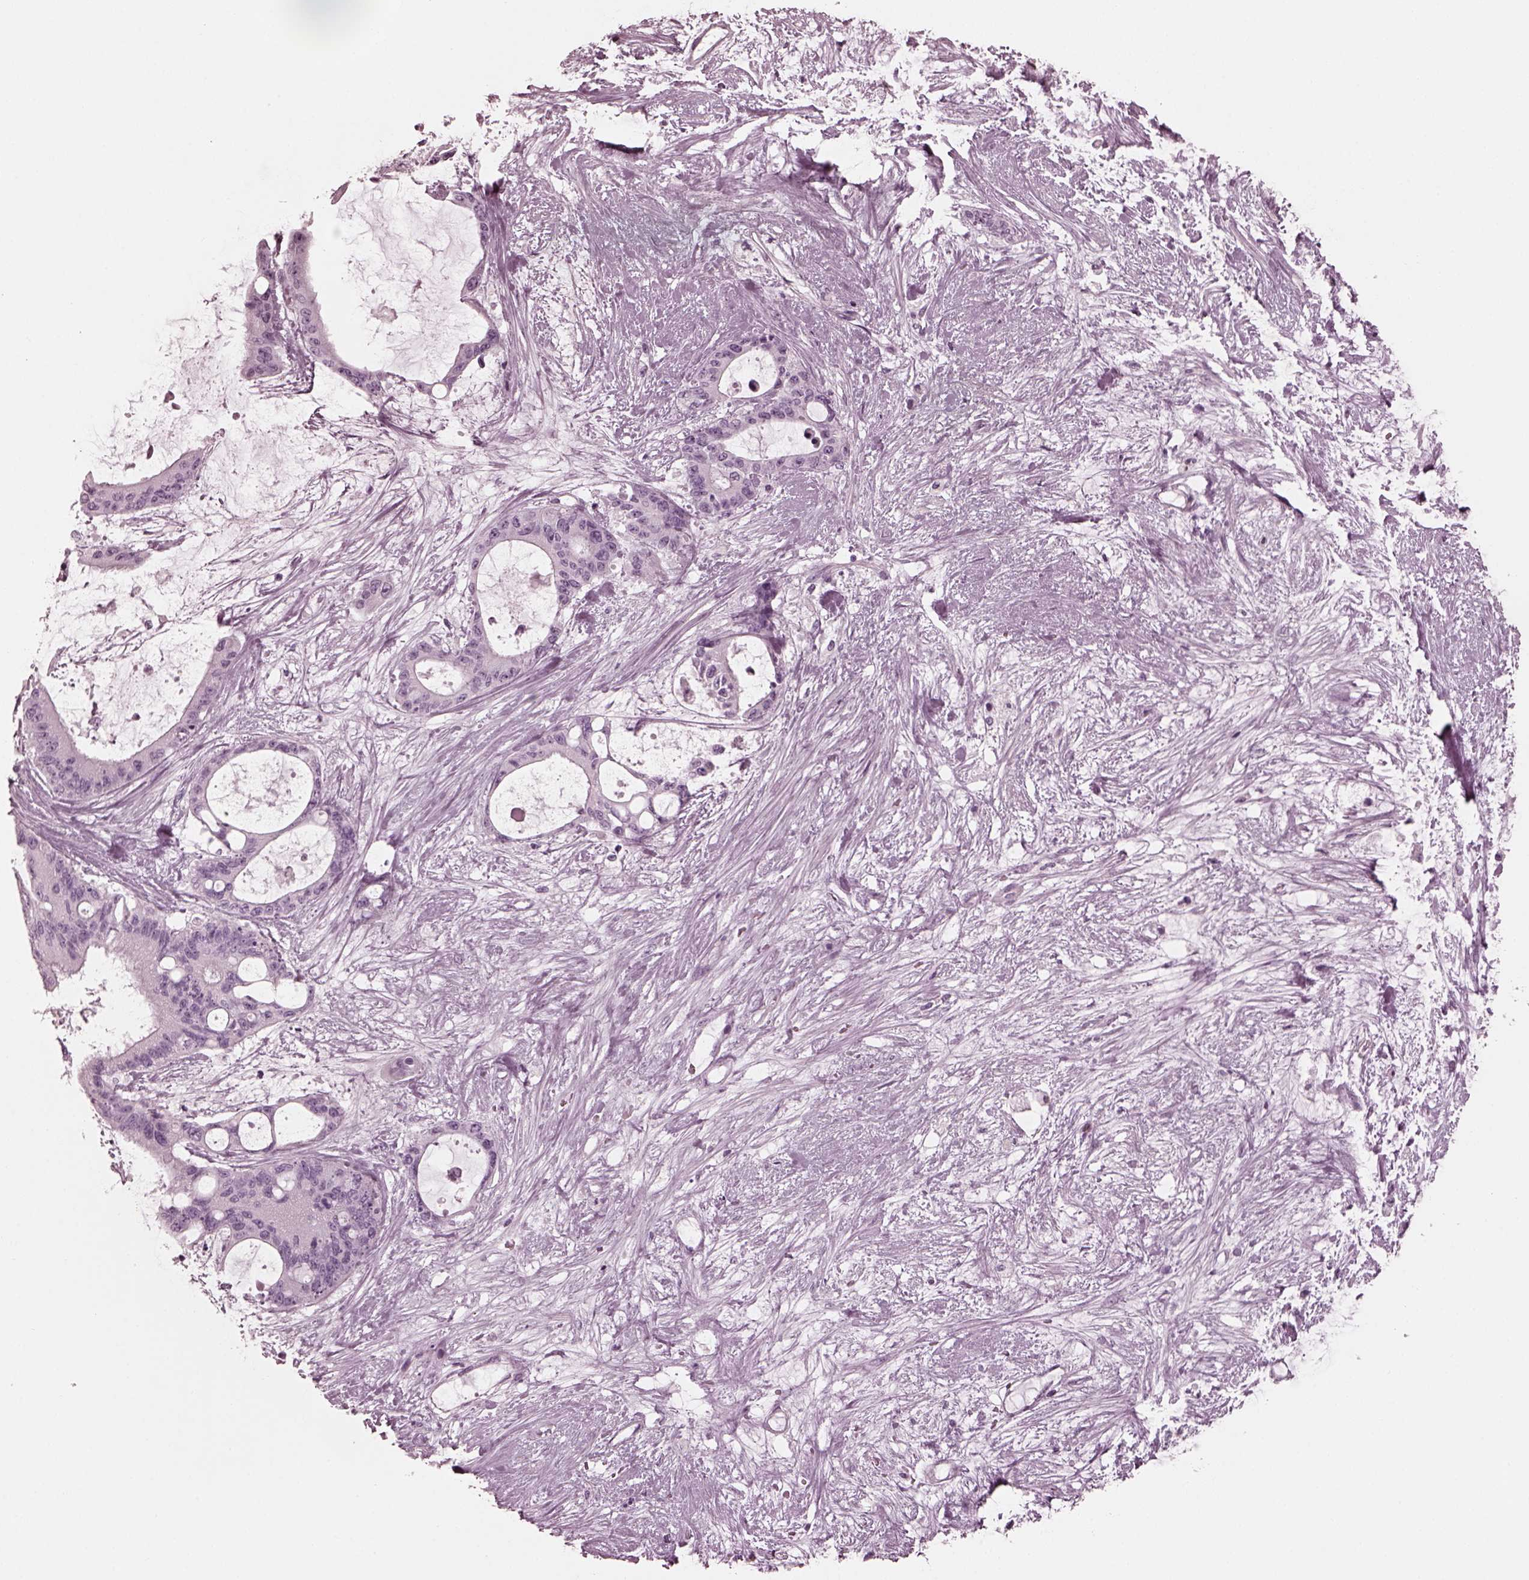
{"staining": {"intensity": "negative", "quantity": "none", "location": "none"}, "tissue": "liver cancer", "cell_type": "Tumor cells", "image_type": "cancer", "snomed": [{"axis": "morphology", "description": "Normal tissue, NOS"}, {"axis": "morphology", "description": "Cholangiocarcinoma"}, {"axis": "topography", "description": "Liver"}, {"axis": "topography", "description": "Peripheral nerve tissue"}], "caption": "IHC image of human liver cancer stained for a protein (brown), which displays no positivity in tumor cells. Brightfield microscopy of immunohistochemistry stained with DAB (brown) and hematoxylin (blue), captured at high magnification.", "gene": "GRM6", "patient": {"sex": "female", "age": 73}}